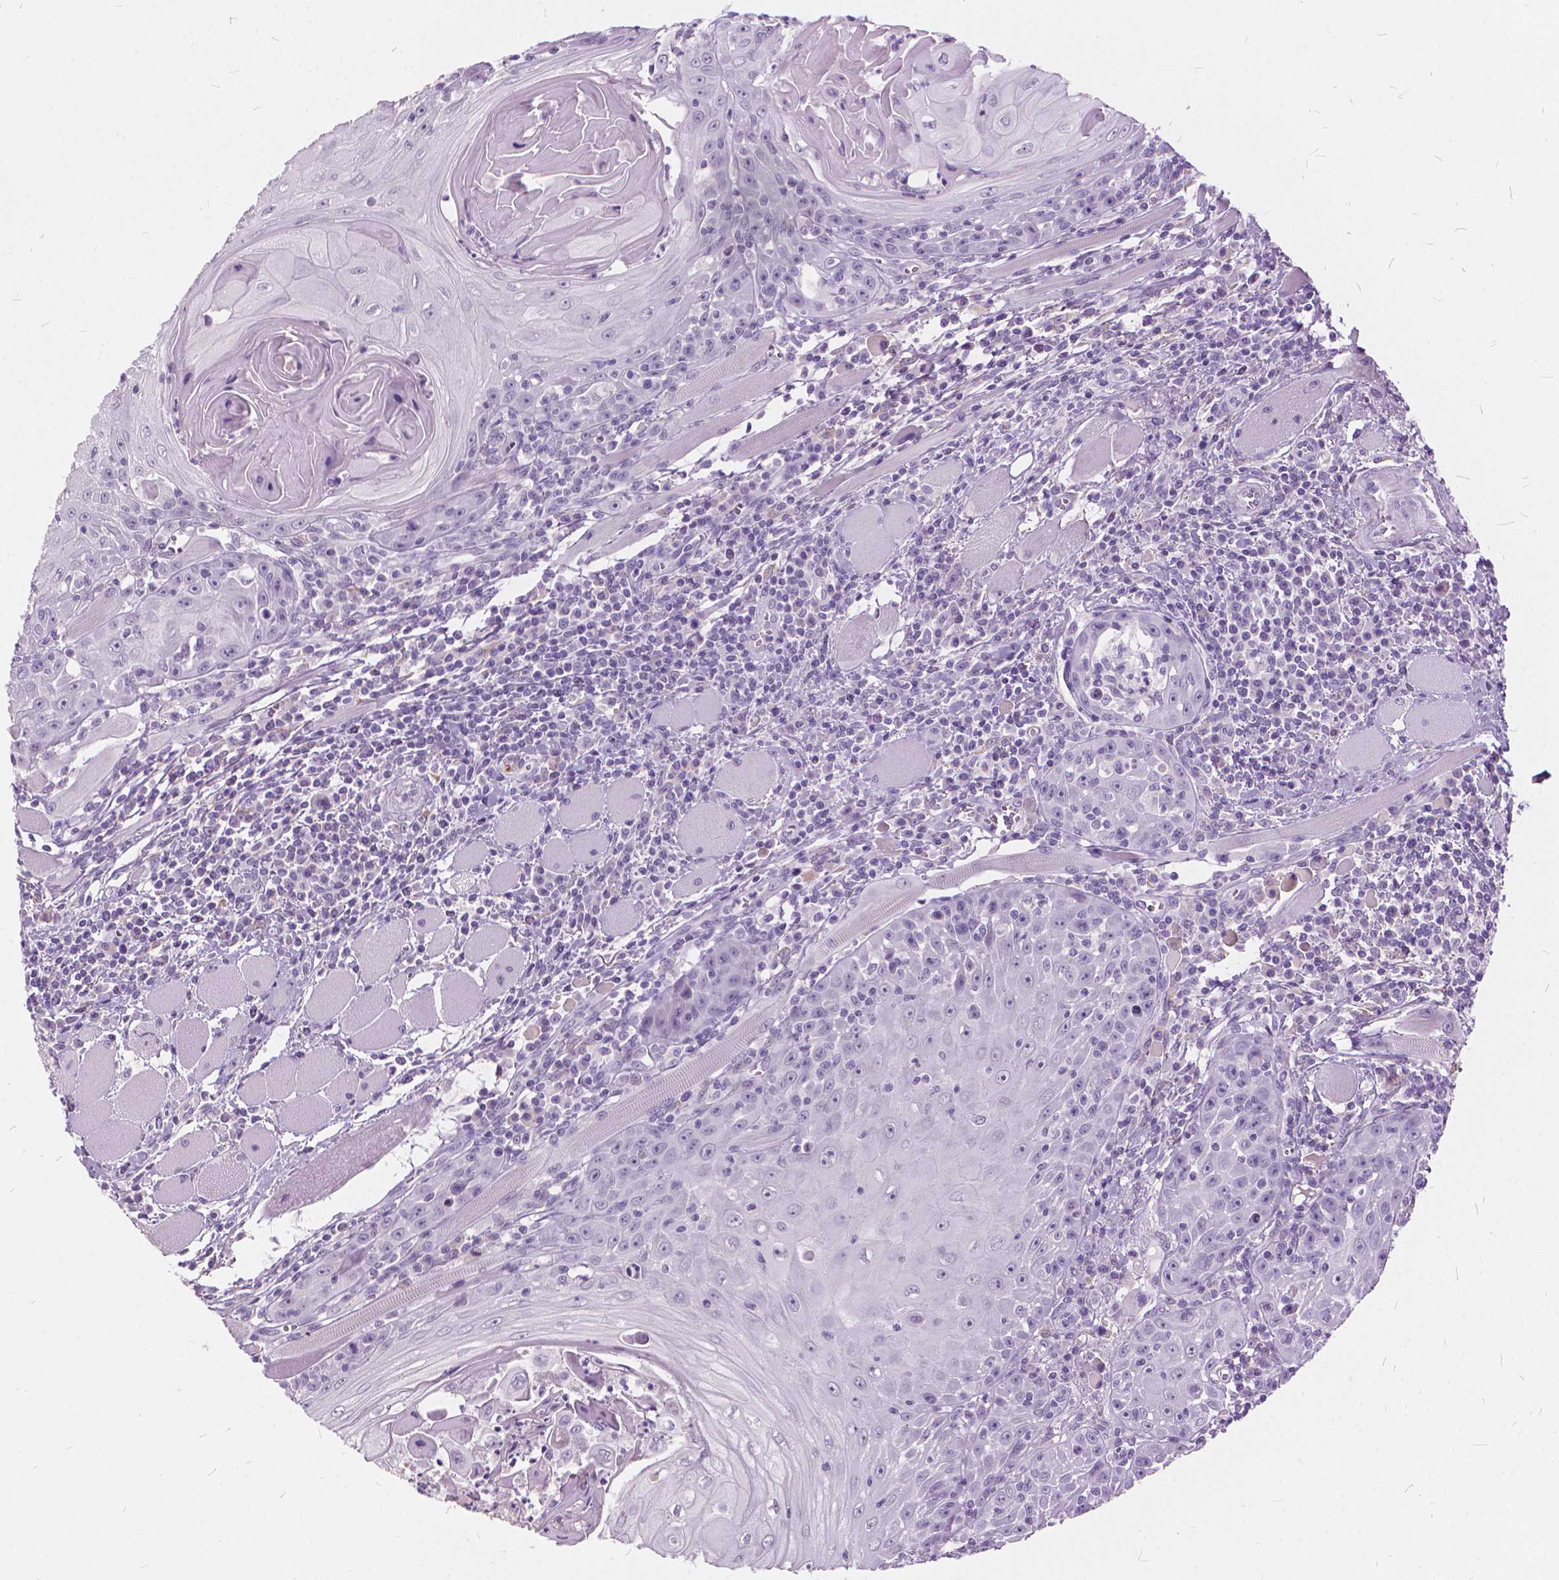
{"staining": {"intensity": "negative", "quantity": "none", "location": "none"}, "tissue": "head and neck cancer", "cell_type": "Tumor cells", "image_type": "cancer", "snomed": [{"axis": "morphology", "description": "Squamous cell carcinoma, NOS"}, {"axis": "topography", "description": "Head-Neck"}], "caption": "Immunohistochemistry (IHC) image of neoplastic tissue: human squamous cell carcinoma (head and neck) stained with DAB reveals no significant protein positivity in tumor cells.", "gene": "DNM1", "patient": {"sex": "male", "age": 52}}